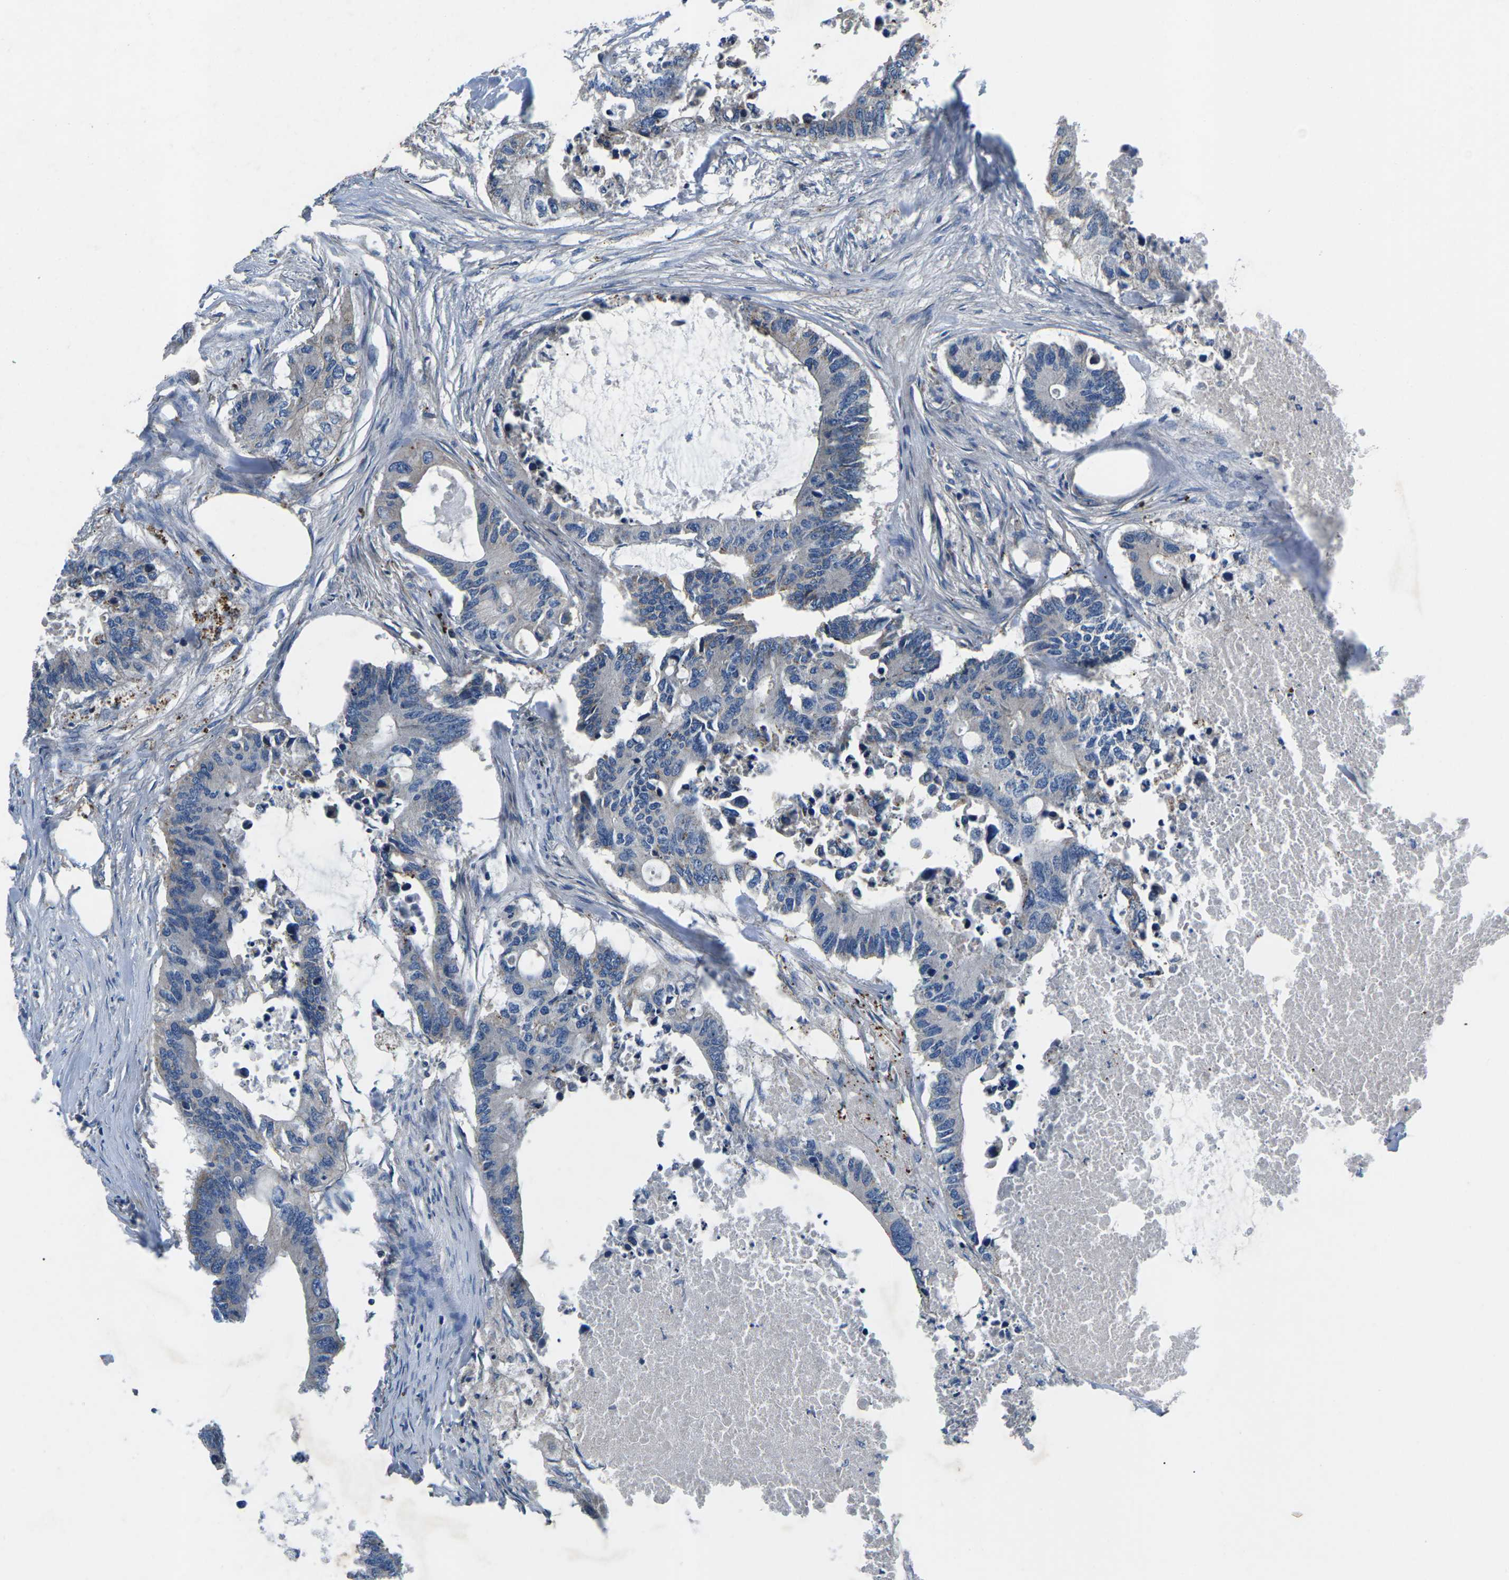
{"staining": {"intensity": "weak", "quantity": "<25%", "location": "cytoplasmic/membranous"}, "tissue": "colorectal cancer", "cell_type": "Tumor cells", "image_type": "cancer", "snomed": [{"axis": "morphology", "description": "Adenocarcinoma, NOS"}, {"axis": "topography", "description": "Colon"}], "caption": "Tumor cells show no significant protein staining in adenocarcinoma (colorectal).", "gene": "PDCD6IP", "patient": {"sex": "male", "age": 71}}